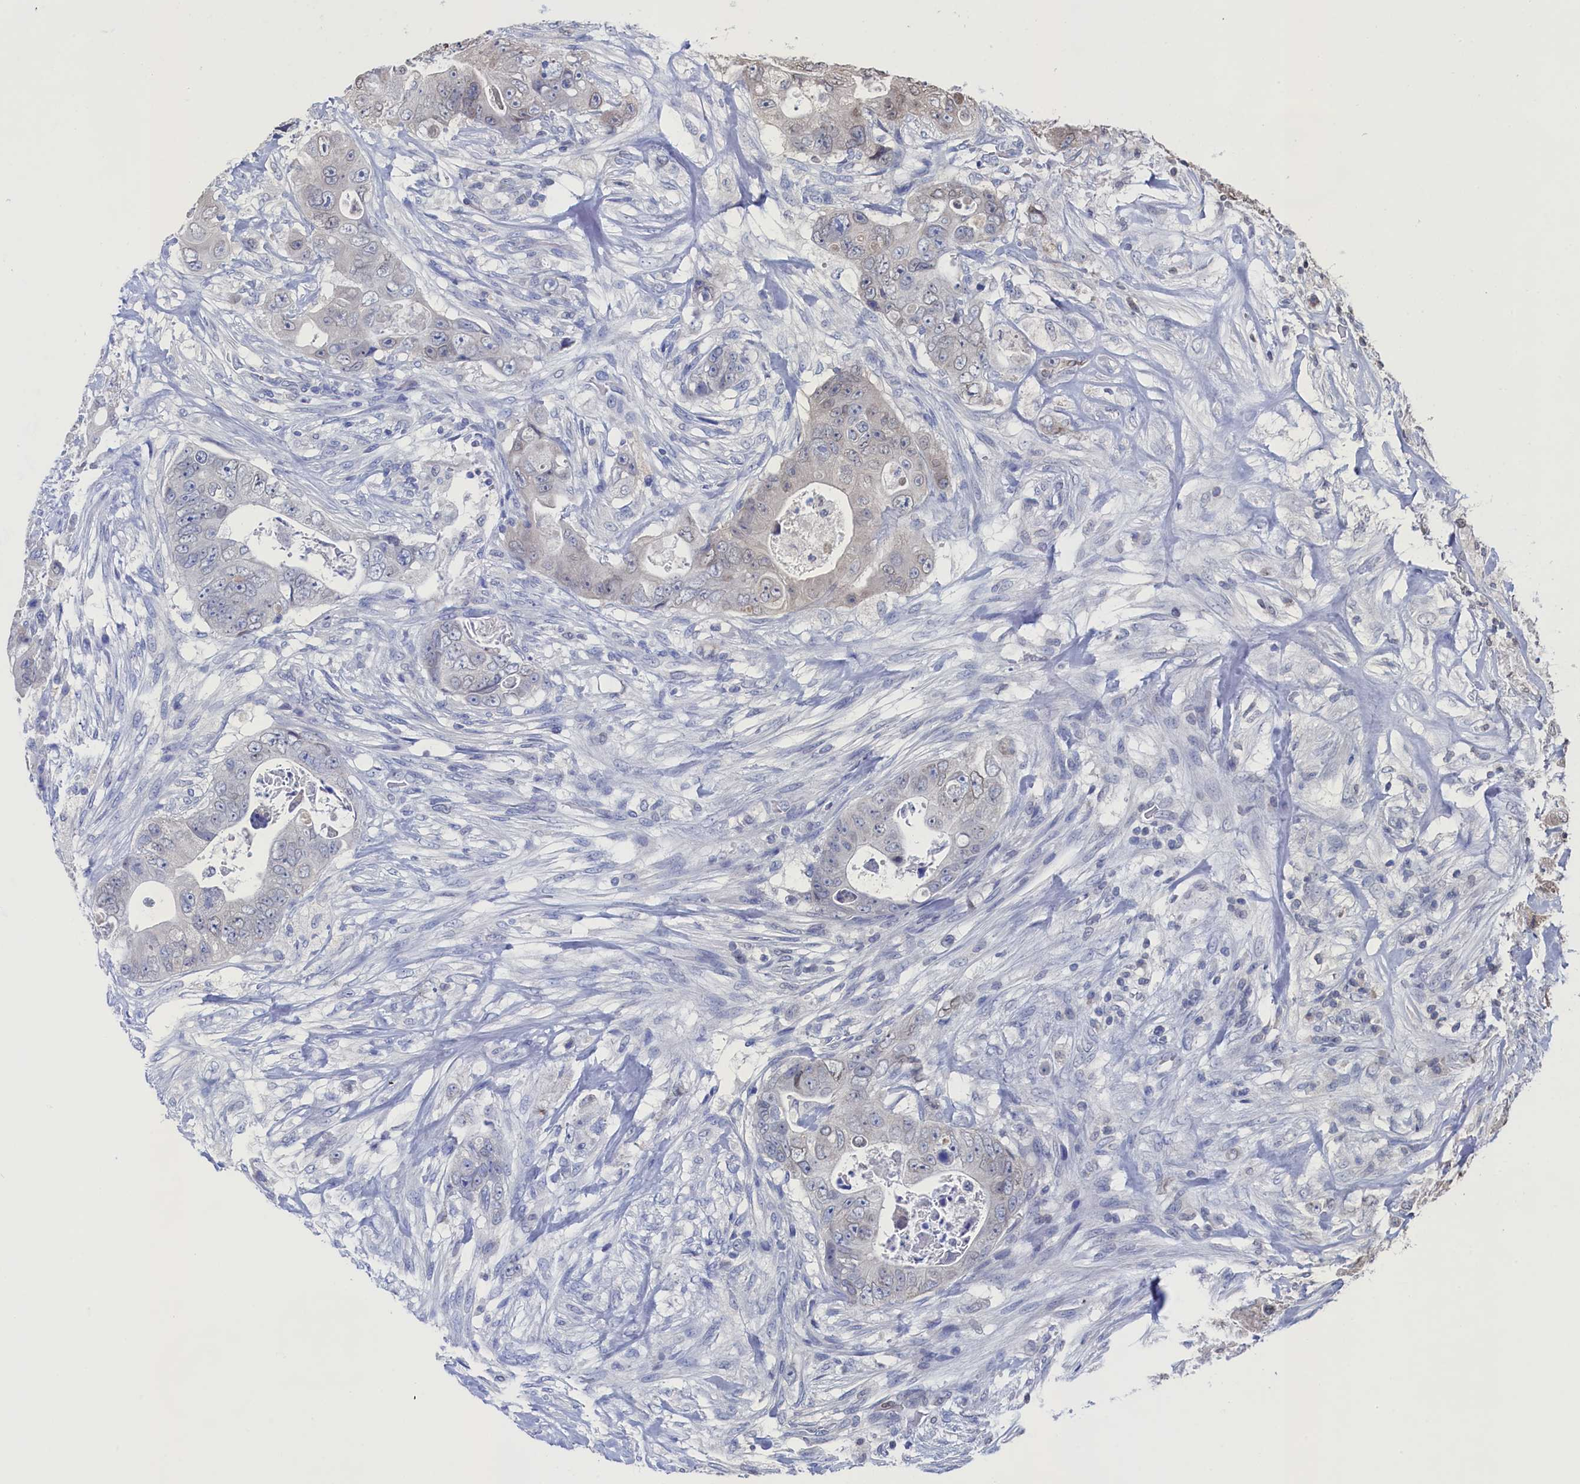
{"staining": {"intensity": "negative", "quantity": "none", "location": "none"}, "tissue": "colorectal cancer", "cell_type": "Tumor cells", "image_type": "cancer", "snomed": [{"axis": "morphology", "description": "Adenocarcinoma, NOS"}, {"axis": "topography", "description": "Colon"}], "caption": "Immunohistochemistry (IHC) image of neoplastic tissue: human colorectal cancer stained with DAB displays no significant protein staining in tumor cells.", "gene": "C11orf54", "patient": {"sex": "female", "age": 46}}